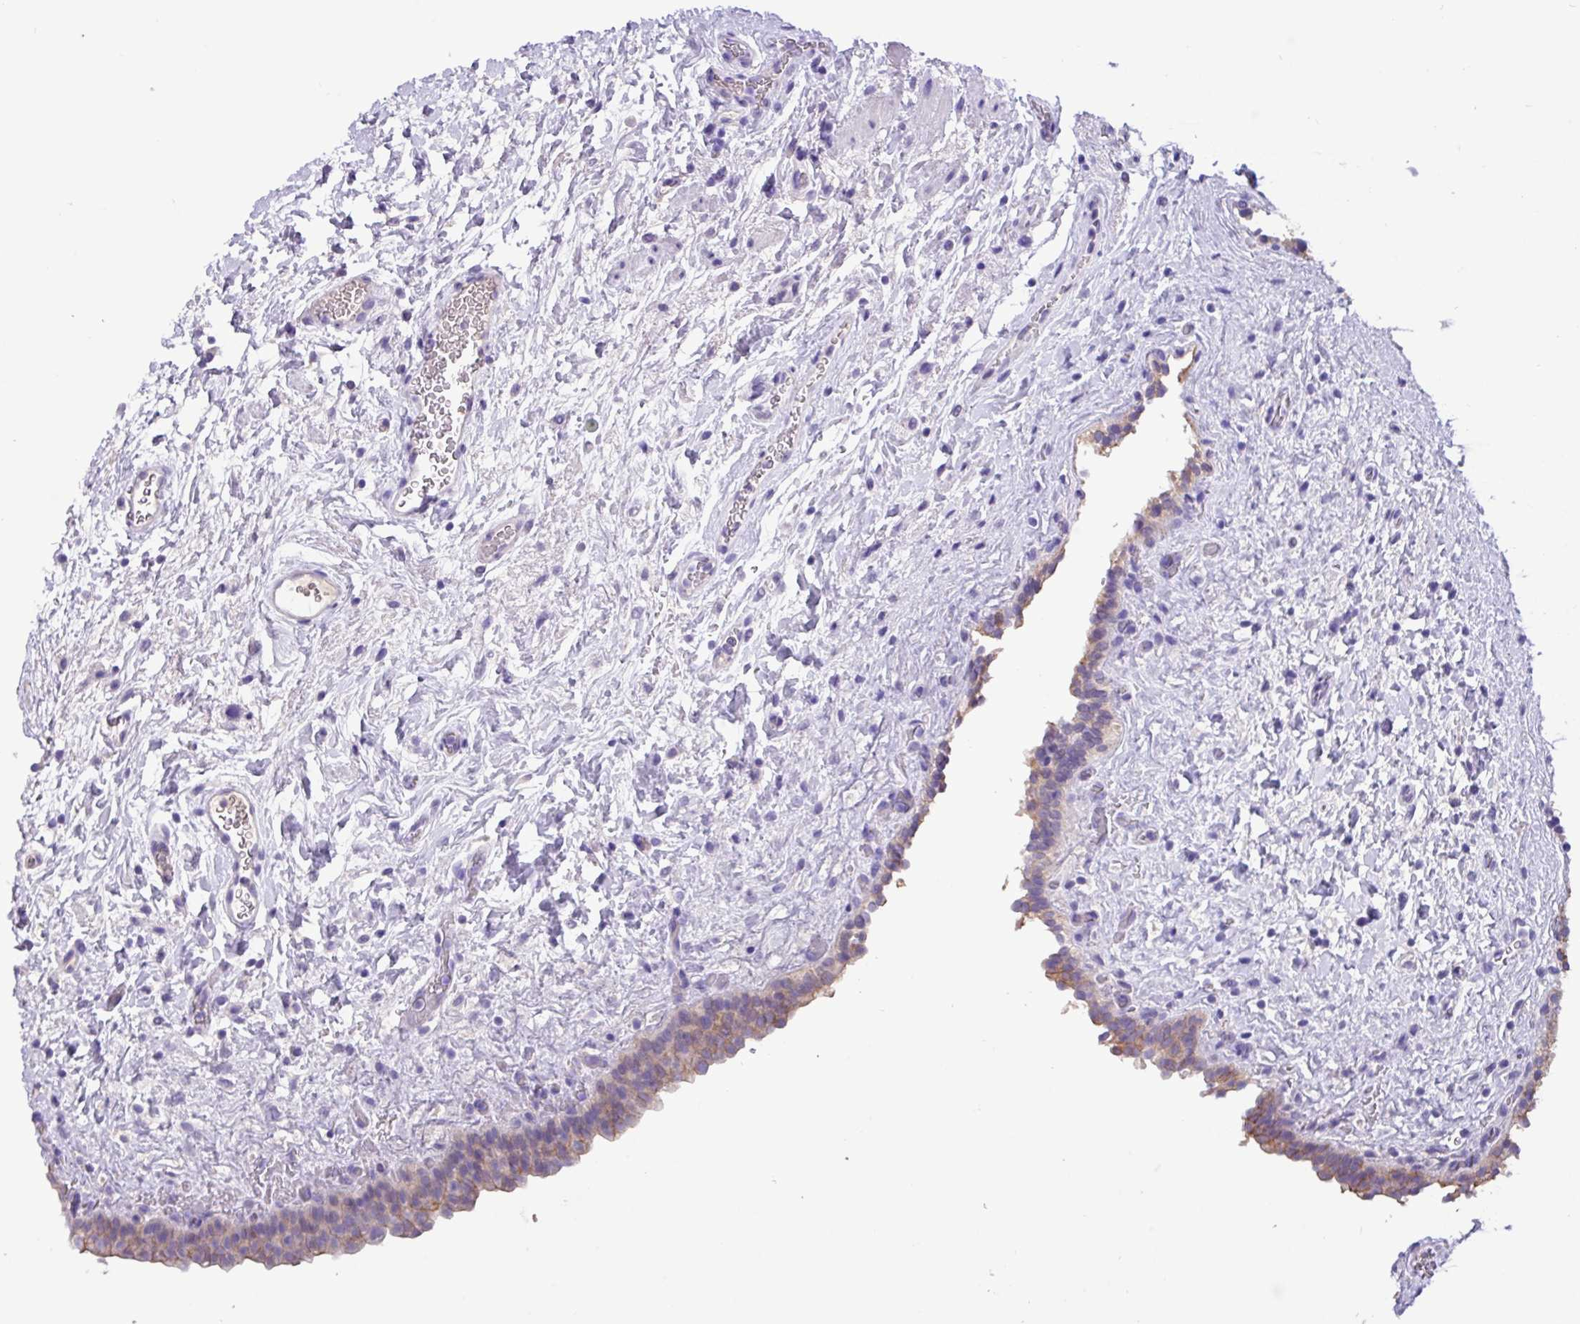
{"staining": {"intensity": "moderate", "quantity": "<25%", "location": "cytoplasmic/membranous"}, "tissue": "urinary bladder", "cell_type": "Urothelial cells", "image_type": "normal", "snomed": [{"axis": "morphology", "description": "Normal tissue, NOS"}, {"axis": "topography", "description": "Urinary bladder"}], "caption": "High-magnification brightfield microscopy of normal urinary bladder stained with DAB (brown) and counterstained with hematoxylin (blue). urothelial cells exhibit moderate cytoplasmic/membranous staining is appreciated in approximately<25% of cells. (DAB (3,3'-diaminobenzidine) = brown stain, brightfield microscopy at high magnification).", "gene": "EPCAM", "patient": {"sex": "male", "age": 69}}